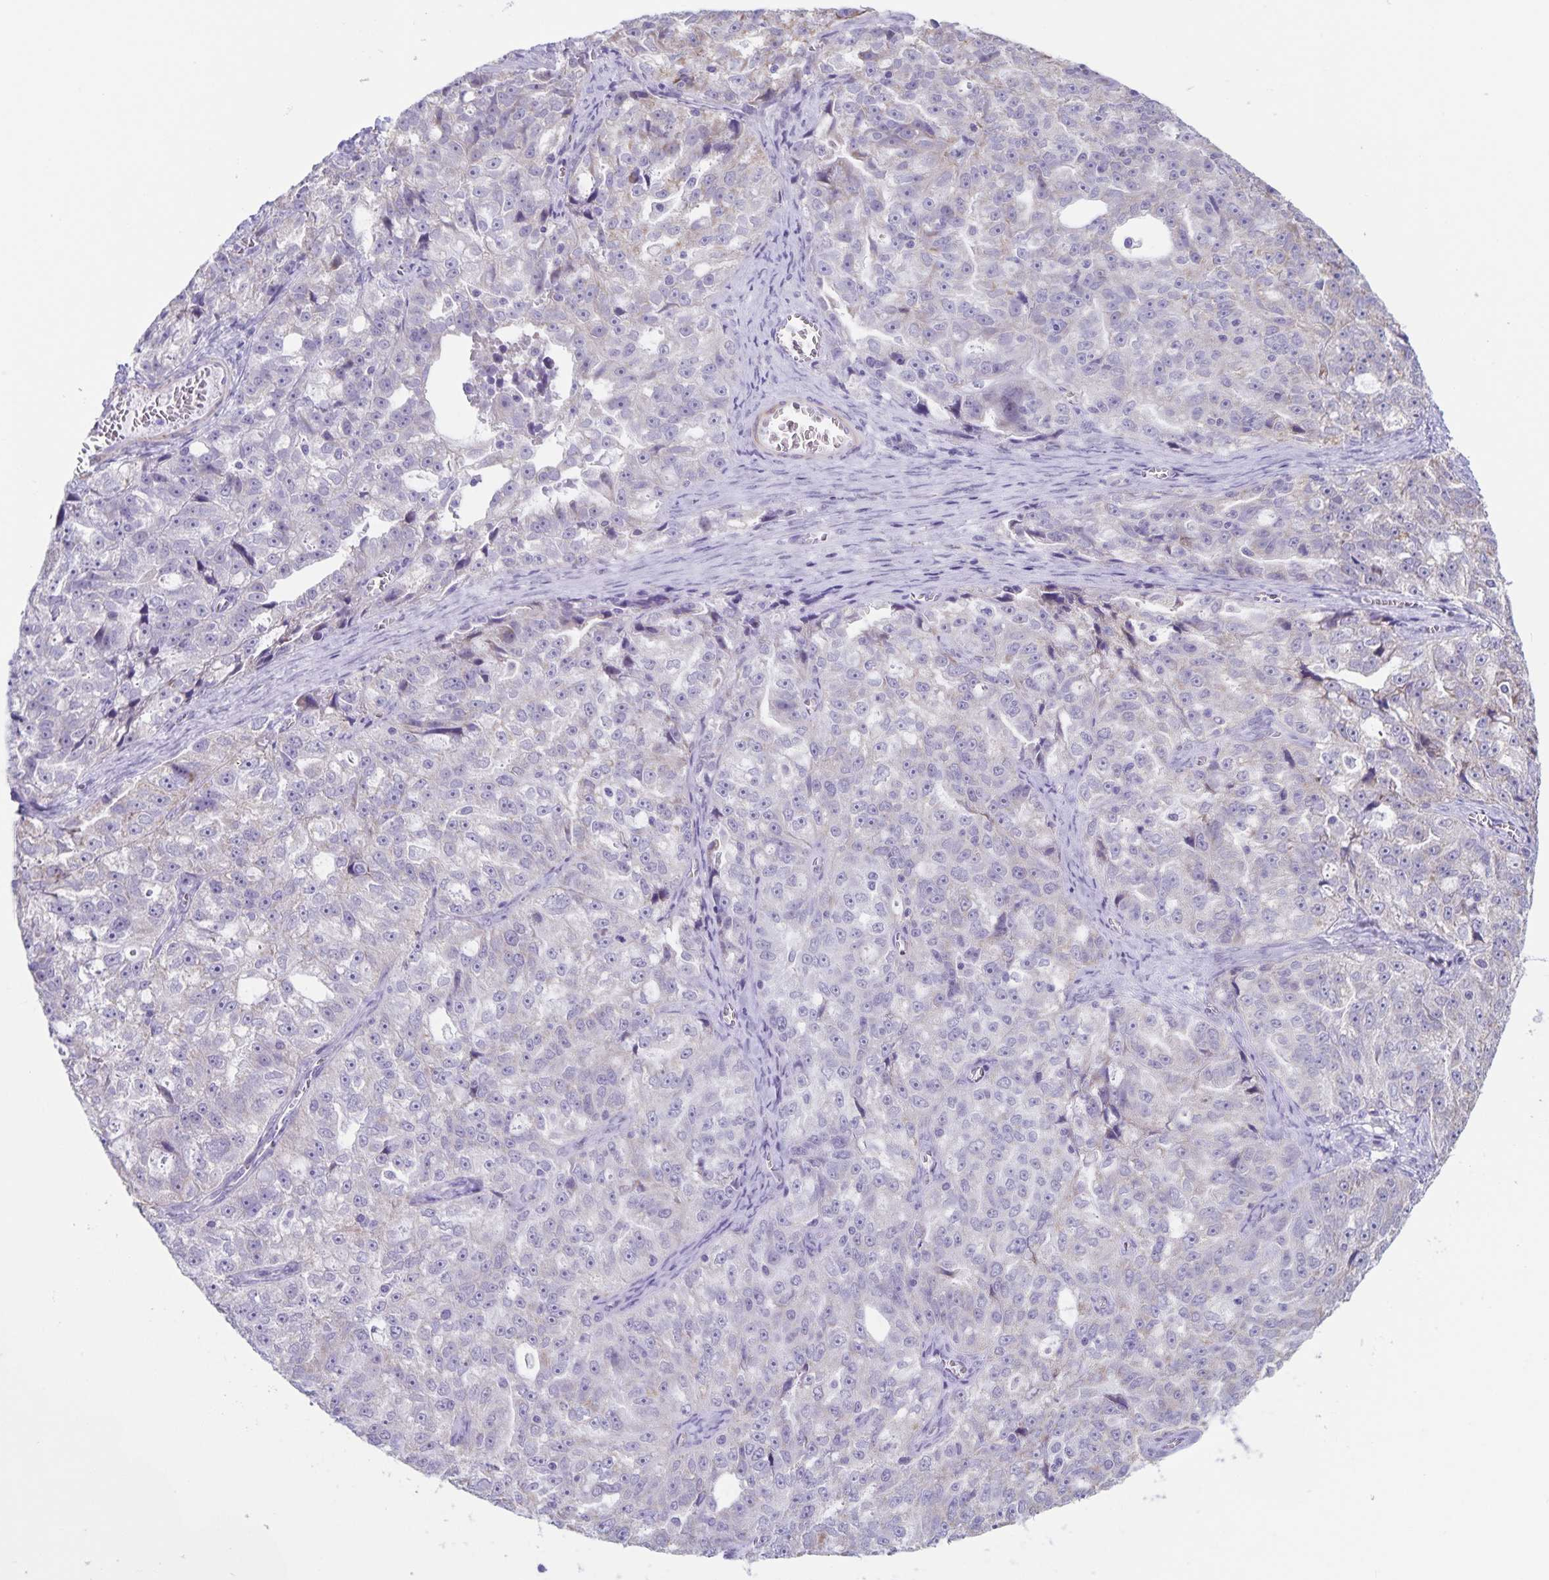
{"staining": {"intensity": "negative", "quantity": "none", "location": "none"}, "tissue": "ovarian cancer", "cell_type": "Tumor cells", "image_type": "cancer", "snomed": [{"axis": "morphology", "description": "Cystadenocarcinoma, serous, NOS"}, {"axis": "topography", "description": "Ovary"}], "caption": "This histopathology image is of serous cystadenocarcinoma (ovarian) stained with immunohistochemistry to label a protein in brown with the nuclei are counter-stained blue. There is no staining in tumor cells.", "gene": "SYNM", "patient": {"sex": "female", "age": 51}}